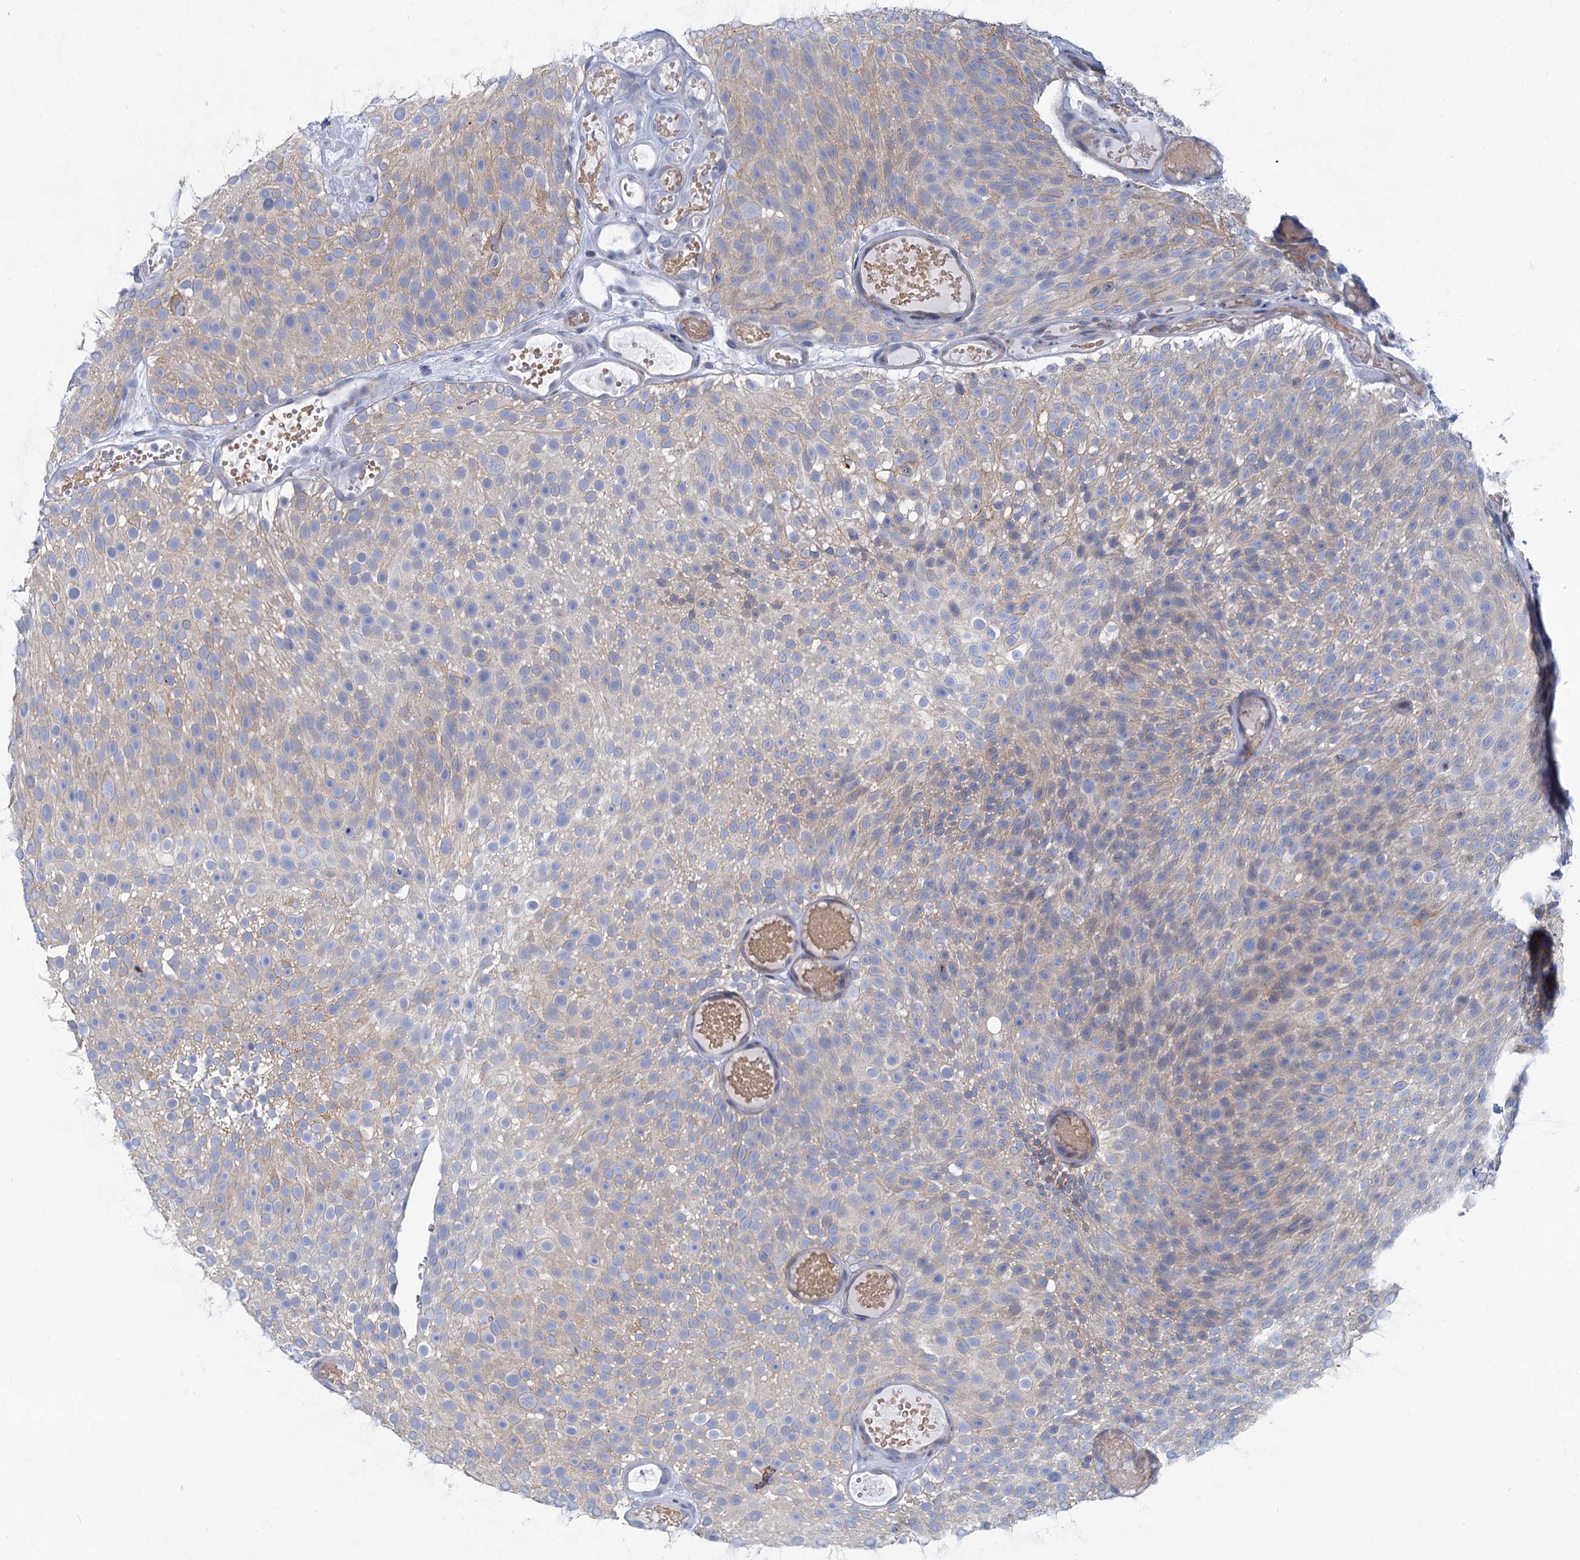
{"staining": {"intensity": "negative", "quantity": "none", "location": "none"}, "tissue": "urothelial cancer", "cell_type": "Tumor cells", "image_type": "cancer", "snomed": [{"axis": "morphology", "description": "Urothelial carcinoma, Low grade"}, {"axis": "topography", "description": "Urinary bladder"}], "caption": "Tumor cells show no significant expression in urothelial cancer.", "gene": "PRSS35", "patient": {"sex": "male", "age": 78}}